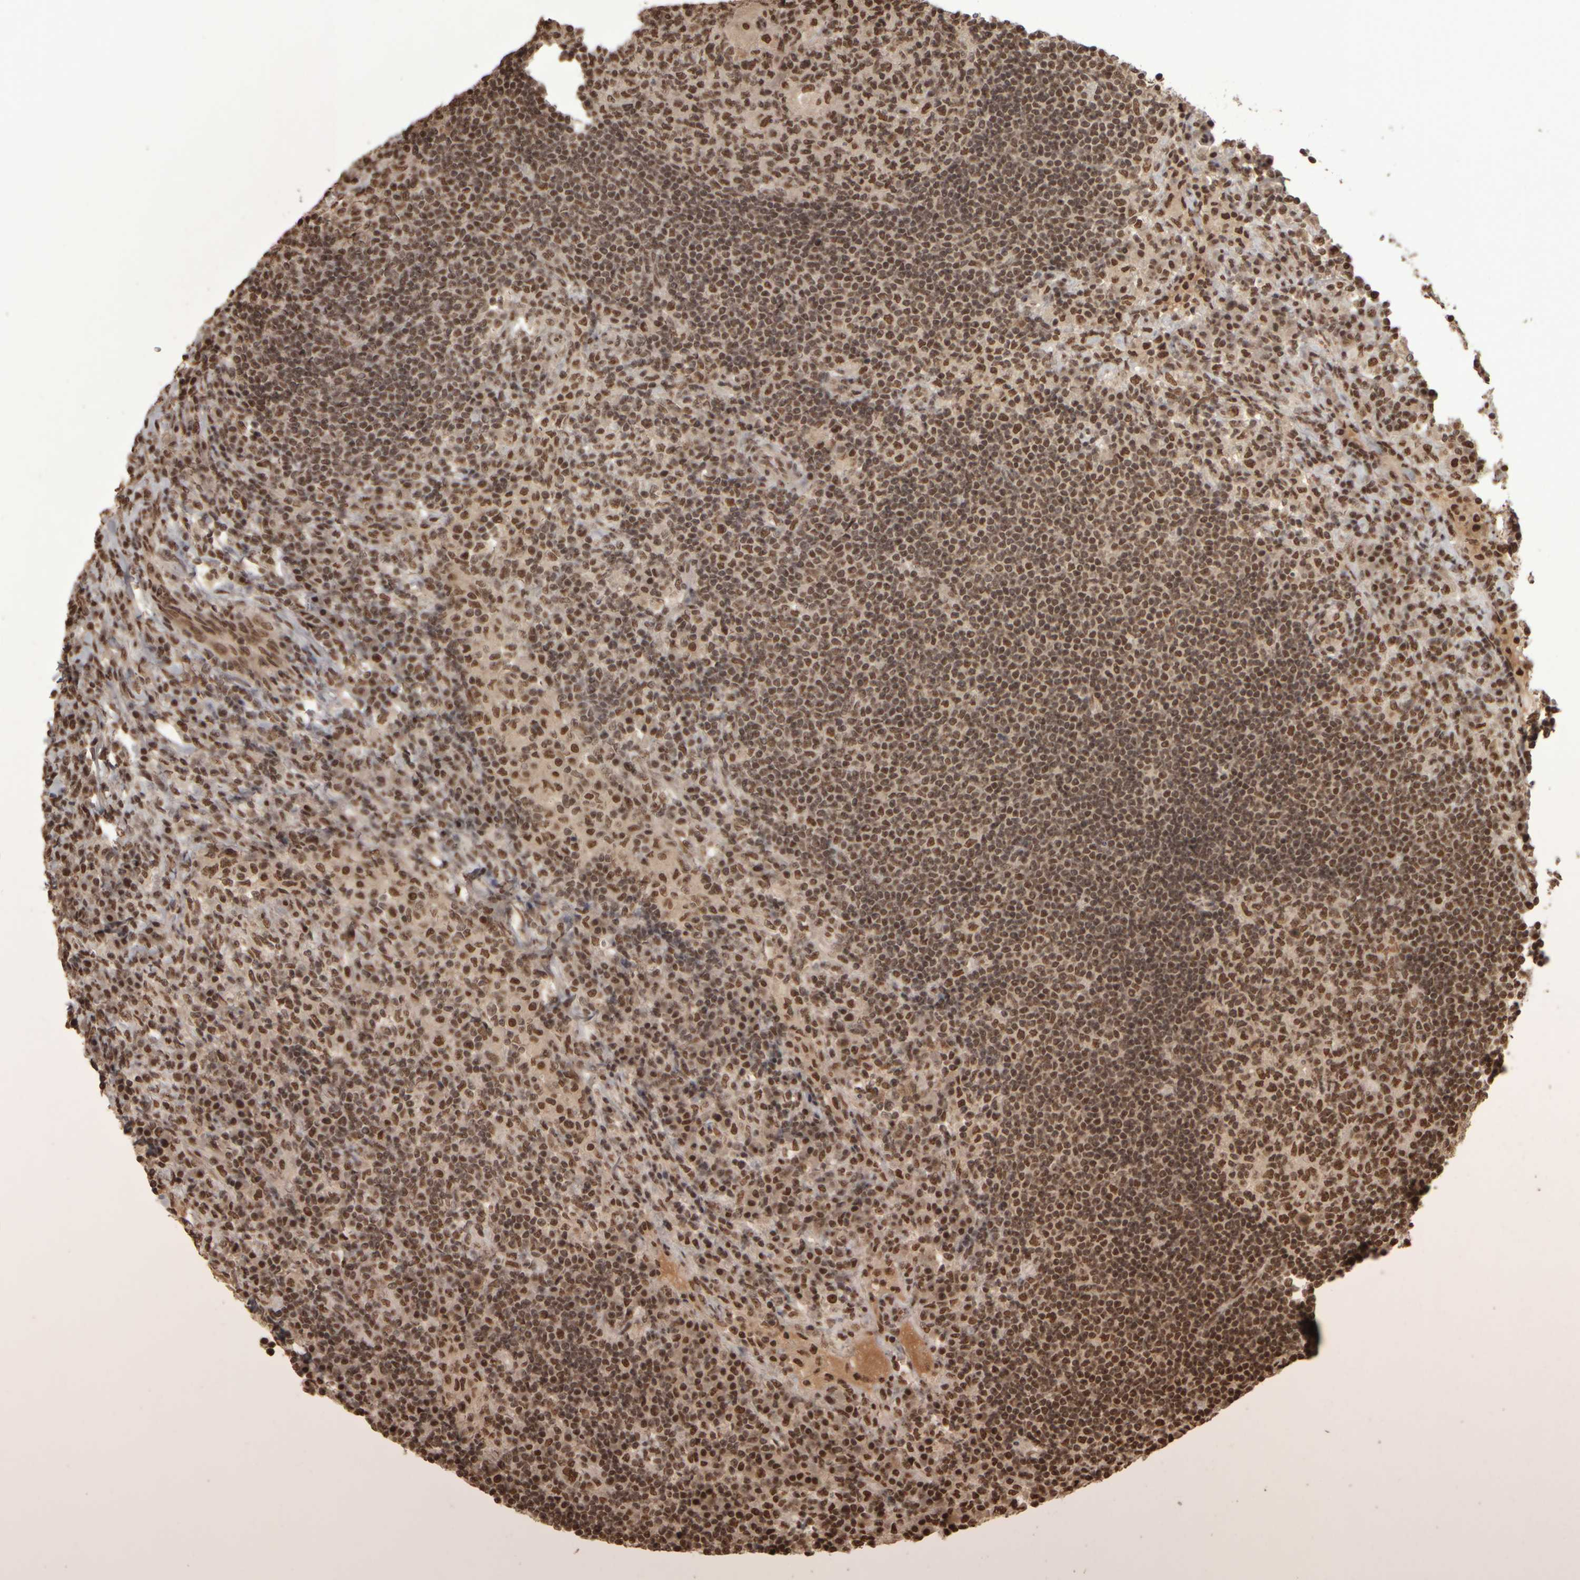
{"staining": {"intensity": "strong", "quantity": ">75%", "location": "nuclear"}, "tissue": "lymph node", "cell_type": "Germinal center cells", "image_type": "normal", "snomed": [{"axis": "morphology", "description": "Normal tissue, NOS"}, {"axis": "topography", "description": "Lymph node"}], "caption": "Immunohistochemistry (IHC) of benign lymph node reveals high levels of strong nuclear positivity in approximately >75% of germinal center cells.", "gene": "ZFHX4", "patient": {"sex": "female", "age": 53}}